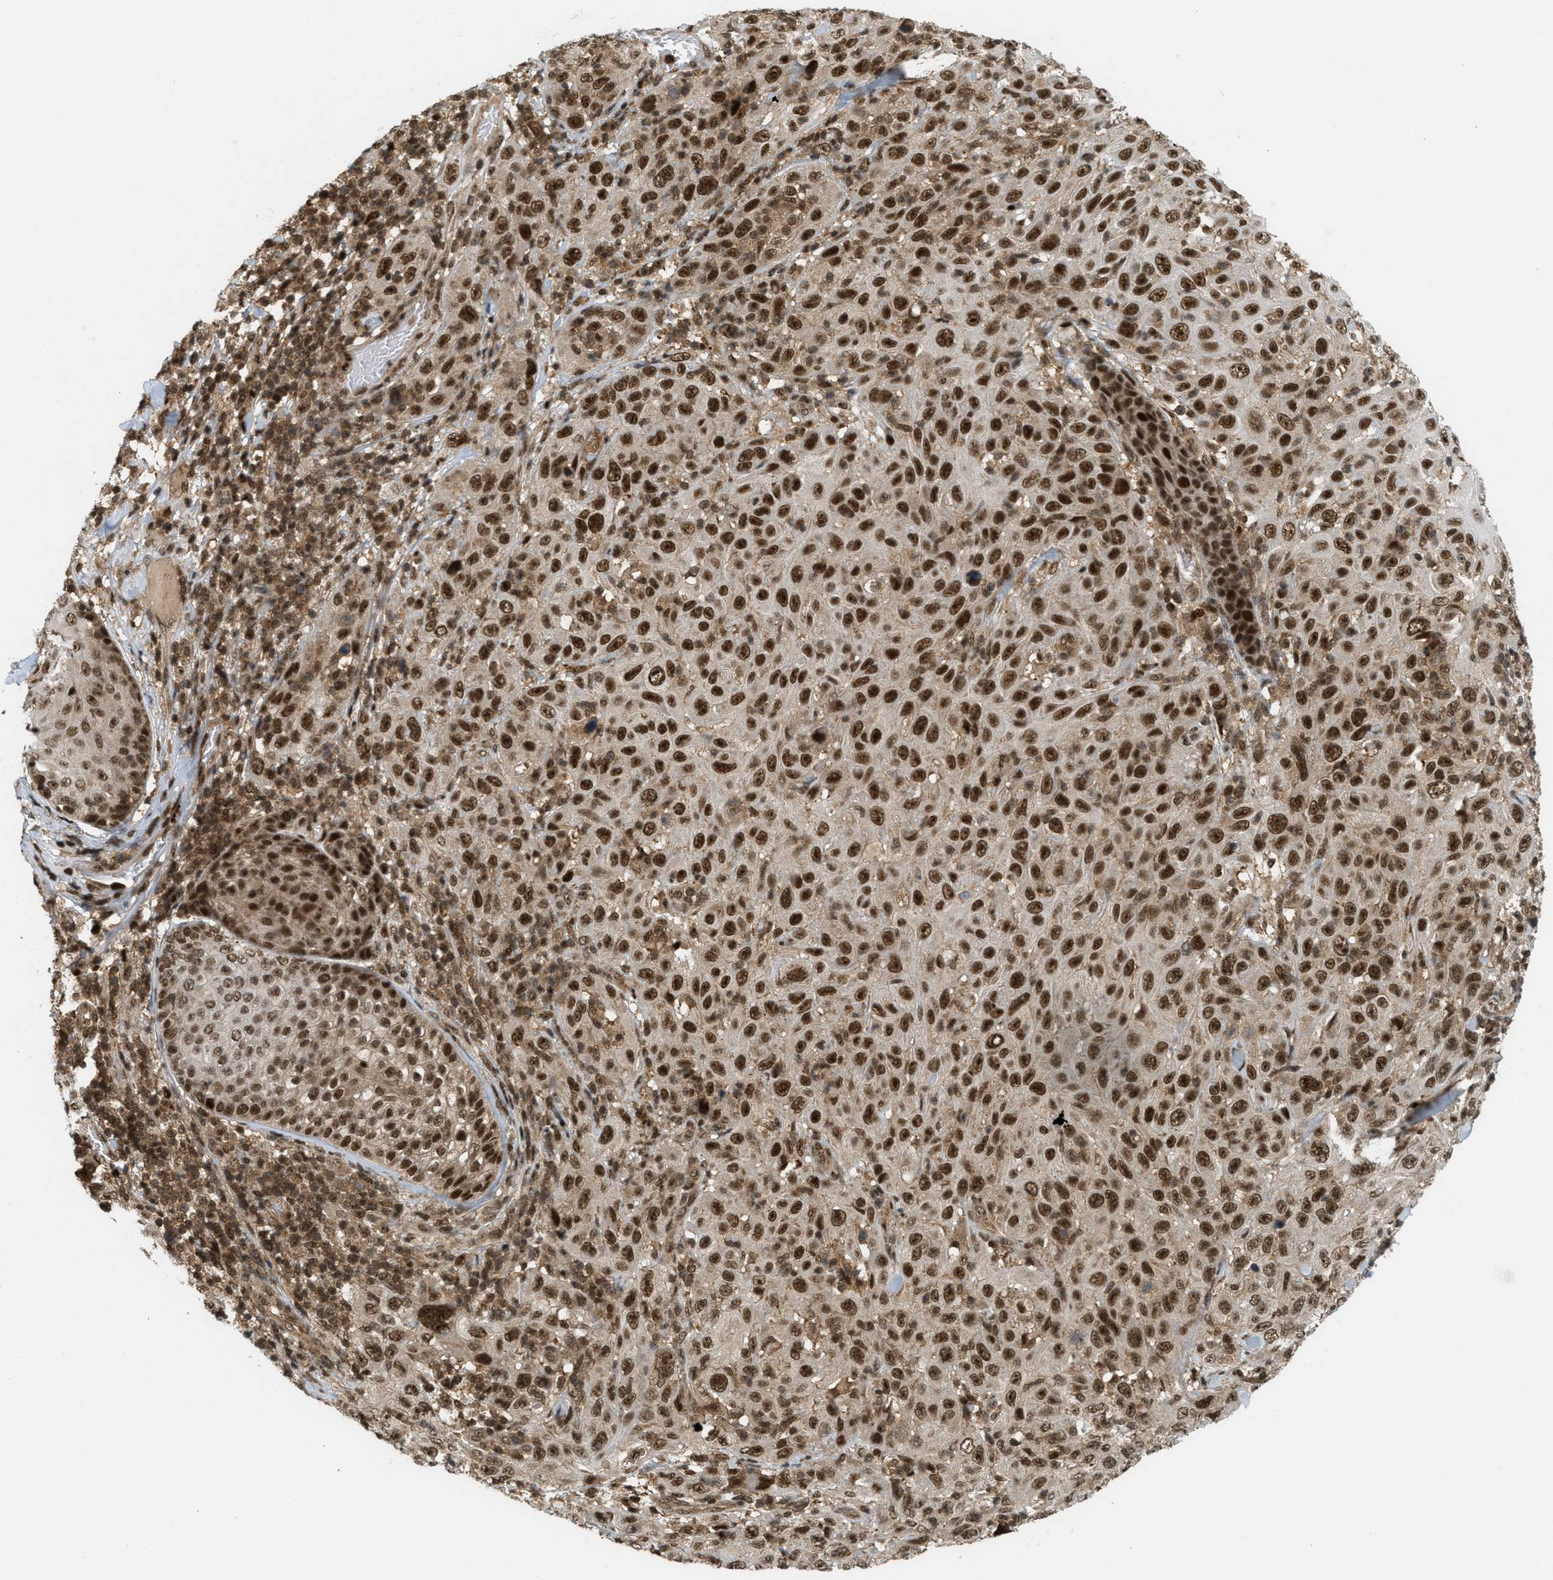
{"staining": {"intensity": "strong", "quantity": ">75%", "location": "cytoplasmic/membranous,nuclear"}, "tissue": "skin cancer", "cell_type": "Tumor cells", "image_type": "cancer", "snomed": [{"axis": "morphology", "description": "Squamous cell carcinoma, NOS"}, {"axis": "topography", "description": "Skin"}], "caption": "Squamous cell carcinoma (skin) stained with IHC displays strong cytoplasmic/membranous and nuclear positivity in approximately >75% of tumor cells. The protein is stained brown, and the nuclei are stained in blue (DAB IHC with brightfield microscopy, high magnification).", "gene": "TLK1", "patient": {"sex": "female", "age": 88}}